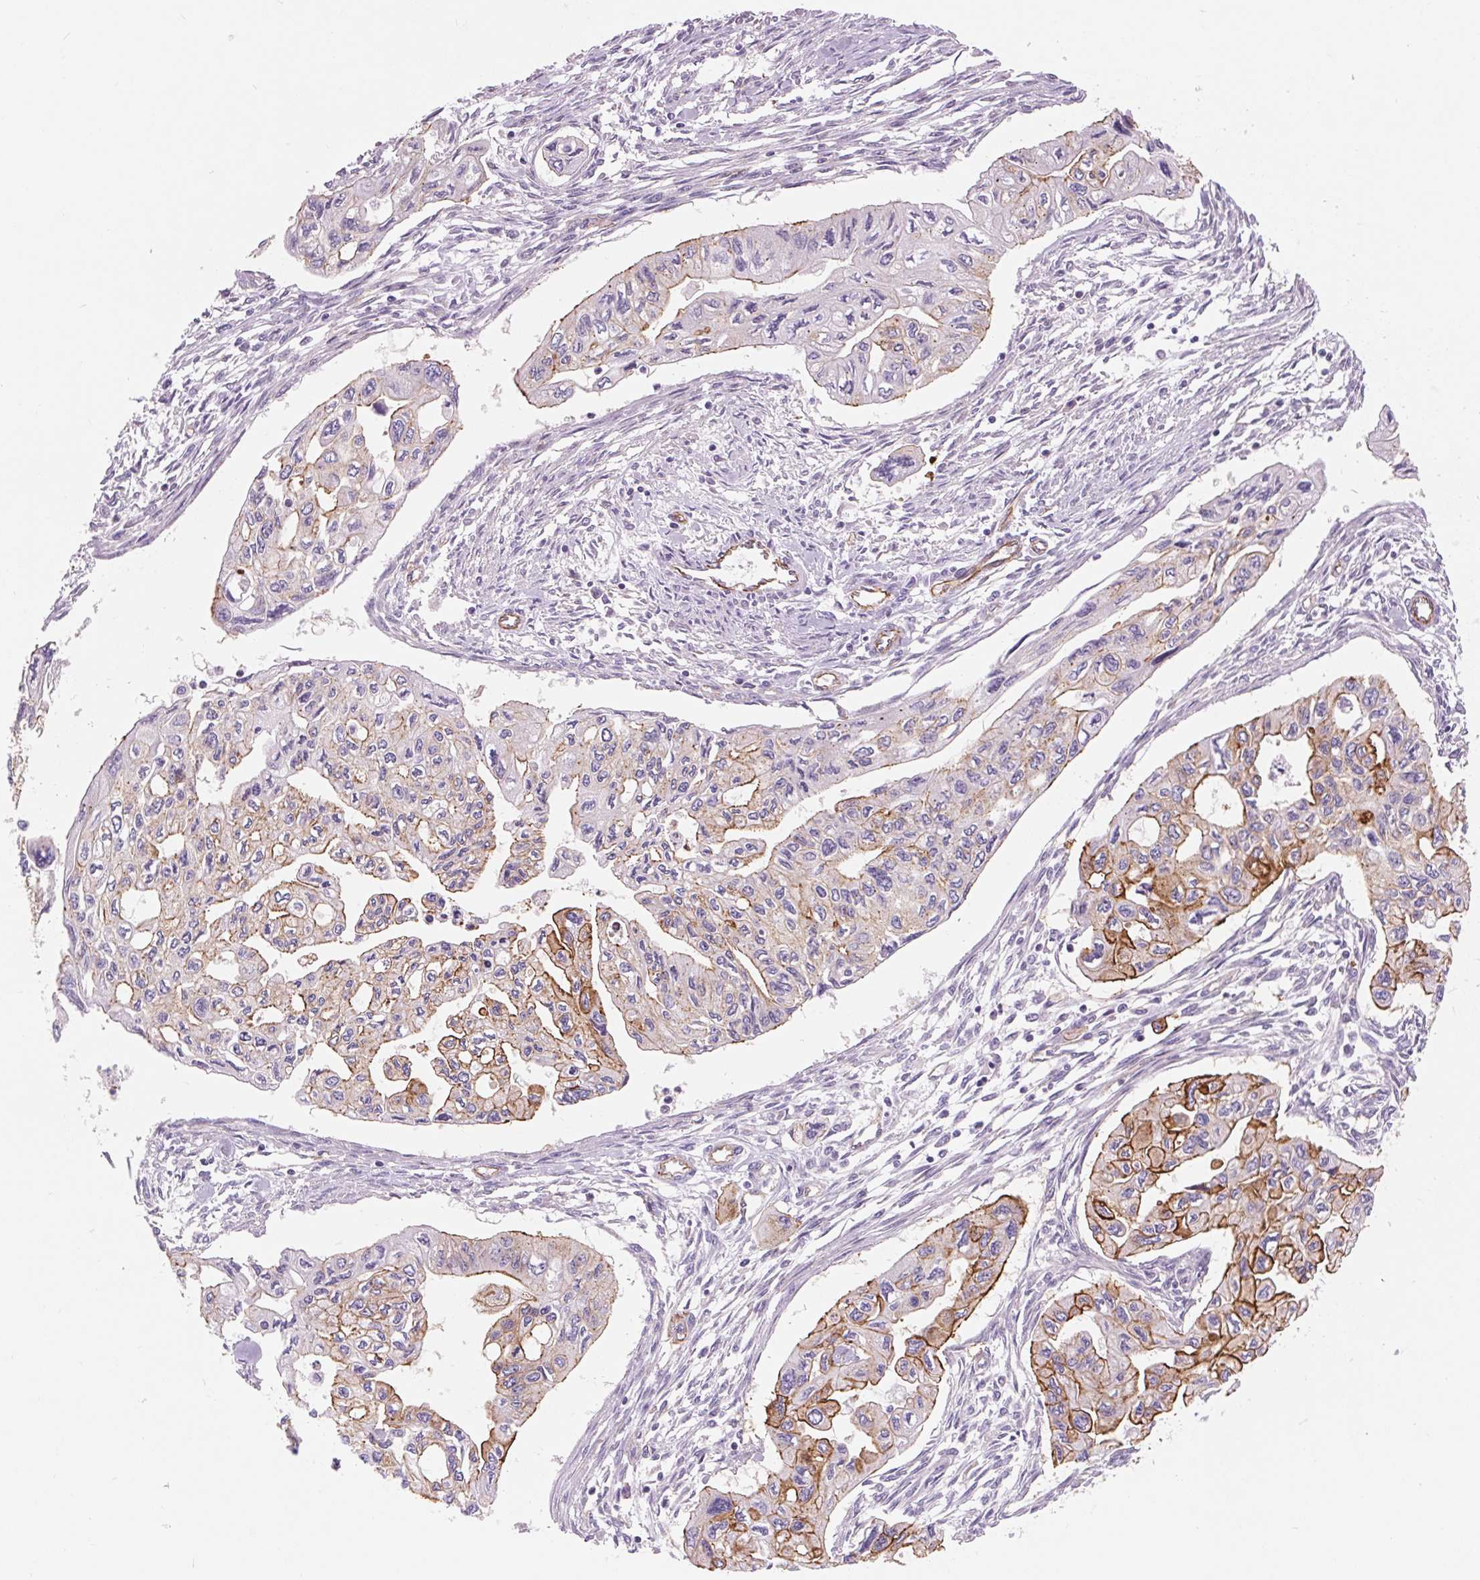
{"staining": {"intensity": "moderate", "quantity": "25%-75%", "location": "cytoplasmic/membranous"}, "tissue": "pancreatic cancer", "cell_type": "Tumor cells", "image_type": "cancer", "snomed": [{"axis": "morphology", "description": "Adenocarcinoma, NOS"}, {"axis": "topography", "description": "Pancreas"}], "caption": "Immunohistochemical staining of pancreatic cancer (adenocarcinoma) demonstrates medium levels of moderate cytoplasmic/membranous positivity in about 25%-75% of tumor cells. Nuclei are stained in blue.", "gene": "DIXDC1", "patient": {"sex": "female", "age": 76}}